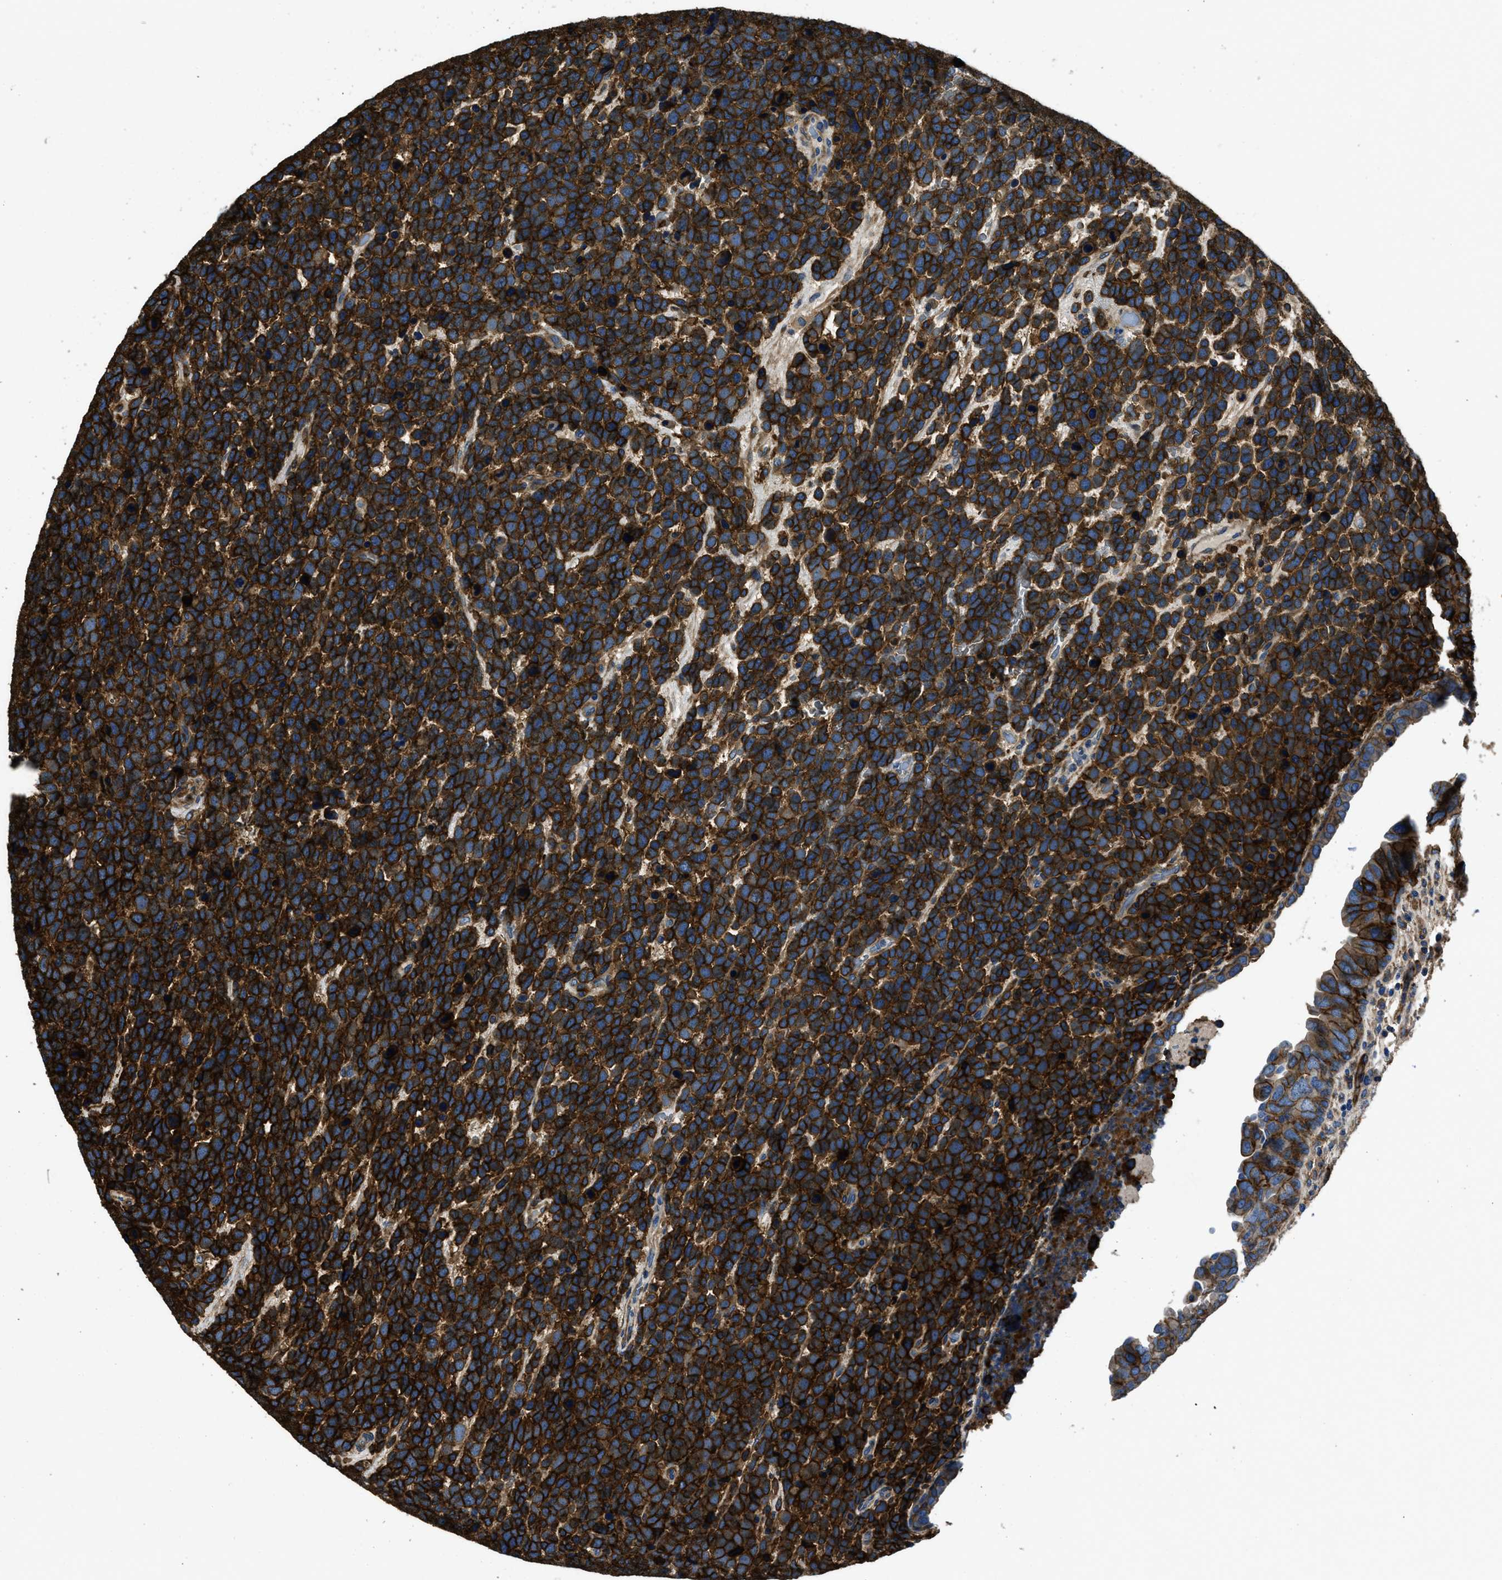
{"staining": {"intensity": "strong", "quantity": ">75%", "location": "cytoplasmic/membranous"}, "tissue": "urothelial cancer", "cell_type": "Tumor cells", "image_type": "cancer", "snomed": [{"axis": "morphology", "description": "Urothelial carcinoma, High grade"}, {"axis": "topography", "description": "Urinary bladder"}], "caption": "Protein staining of urothelial cancer tissue reveals strong cytoplasmic/membranous expression in approximately >75% of tumor cells.", "gene": "CD276", "patient": {"sex": "female", "age": 82}}